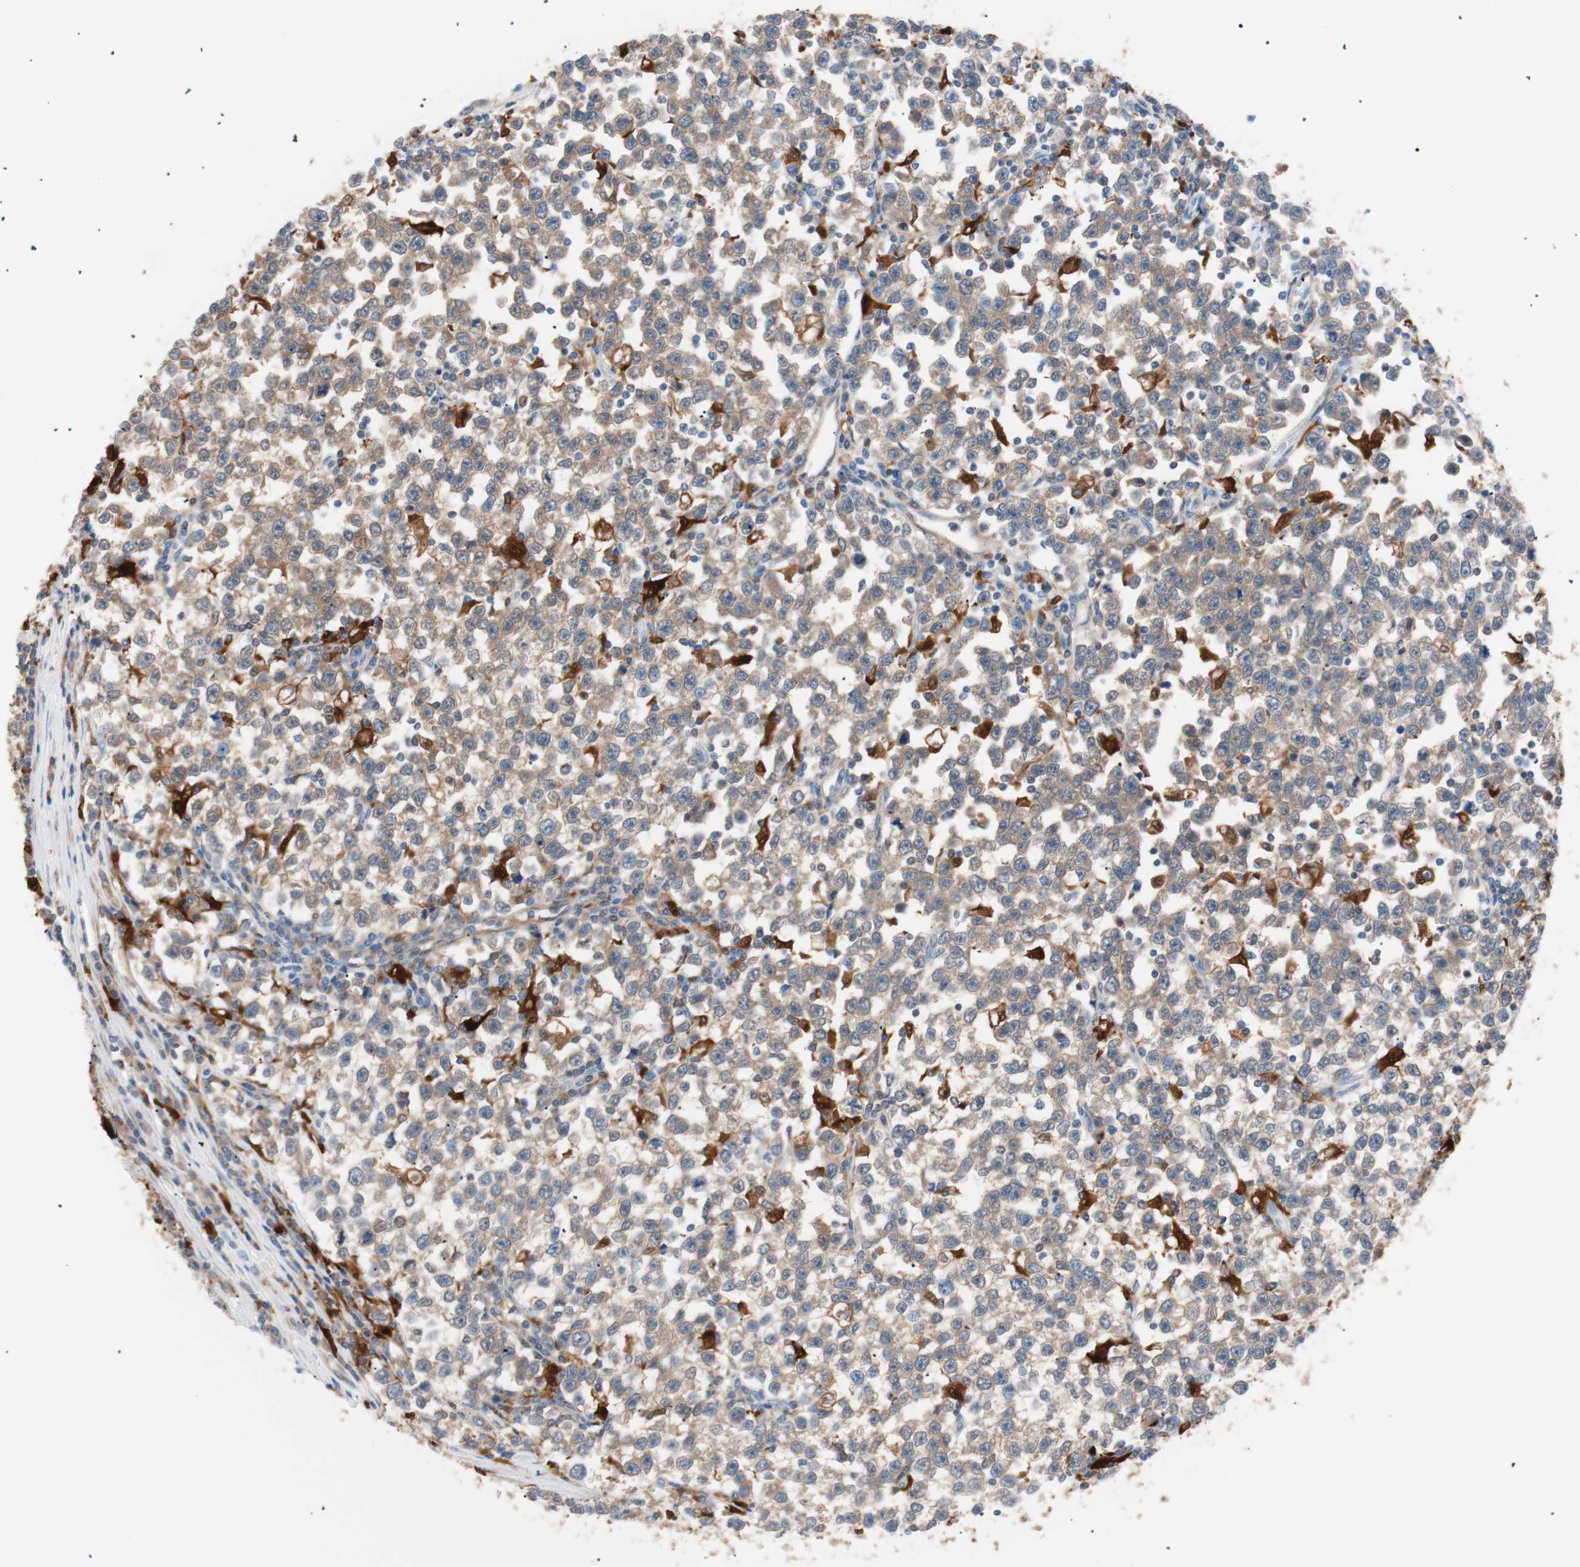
{"staining": {"intensity": "weak", "quantity": ">75%", "location": "cytoplasmic/membranous"}, "tissue": "testis cancer", "cell_type": "Tumor cells", "image_type": "cancer", "snomed": [{"axis": "morphology", "description": "Seminoma, NOS"}, {"axis": "topography", "description": "Testis"}], "caption": "Weak cytoplasmic/membranous positivity is appreciated in approximately >75% of tumor cells in testis seminoma.", "gene": "IL18", "patient": {"sex": "male", "age": 43}}